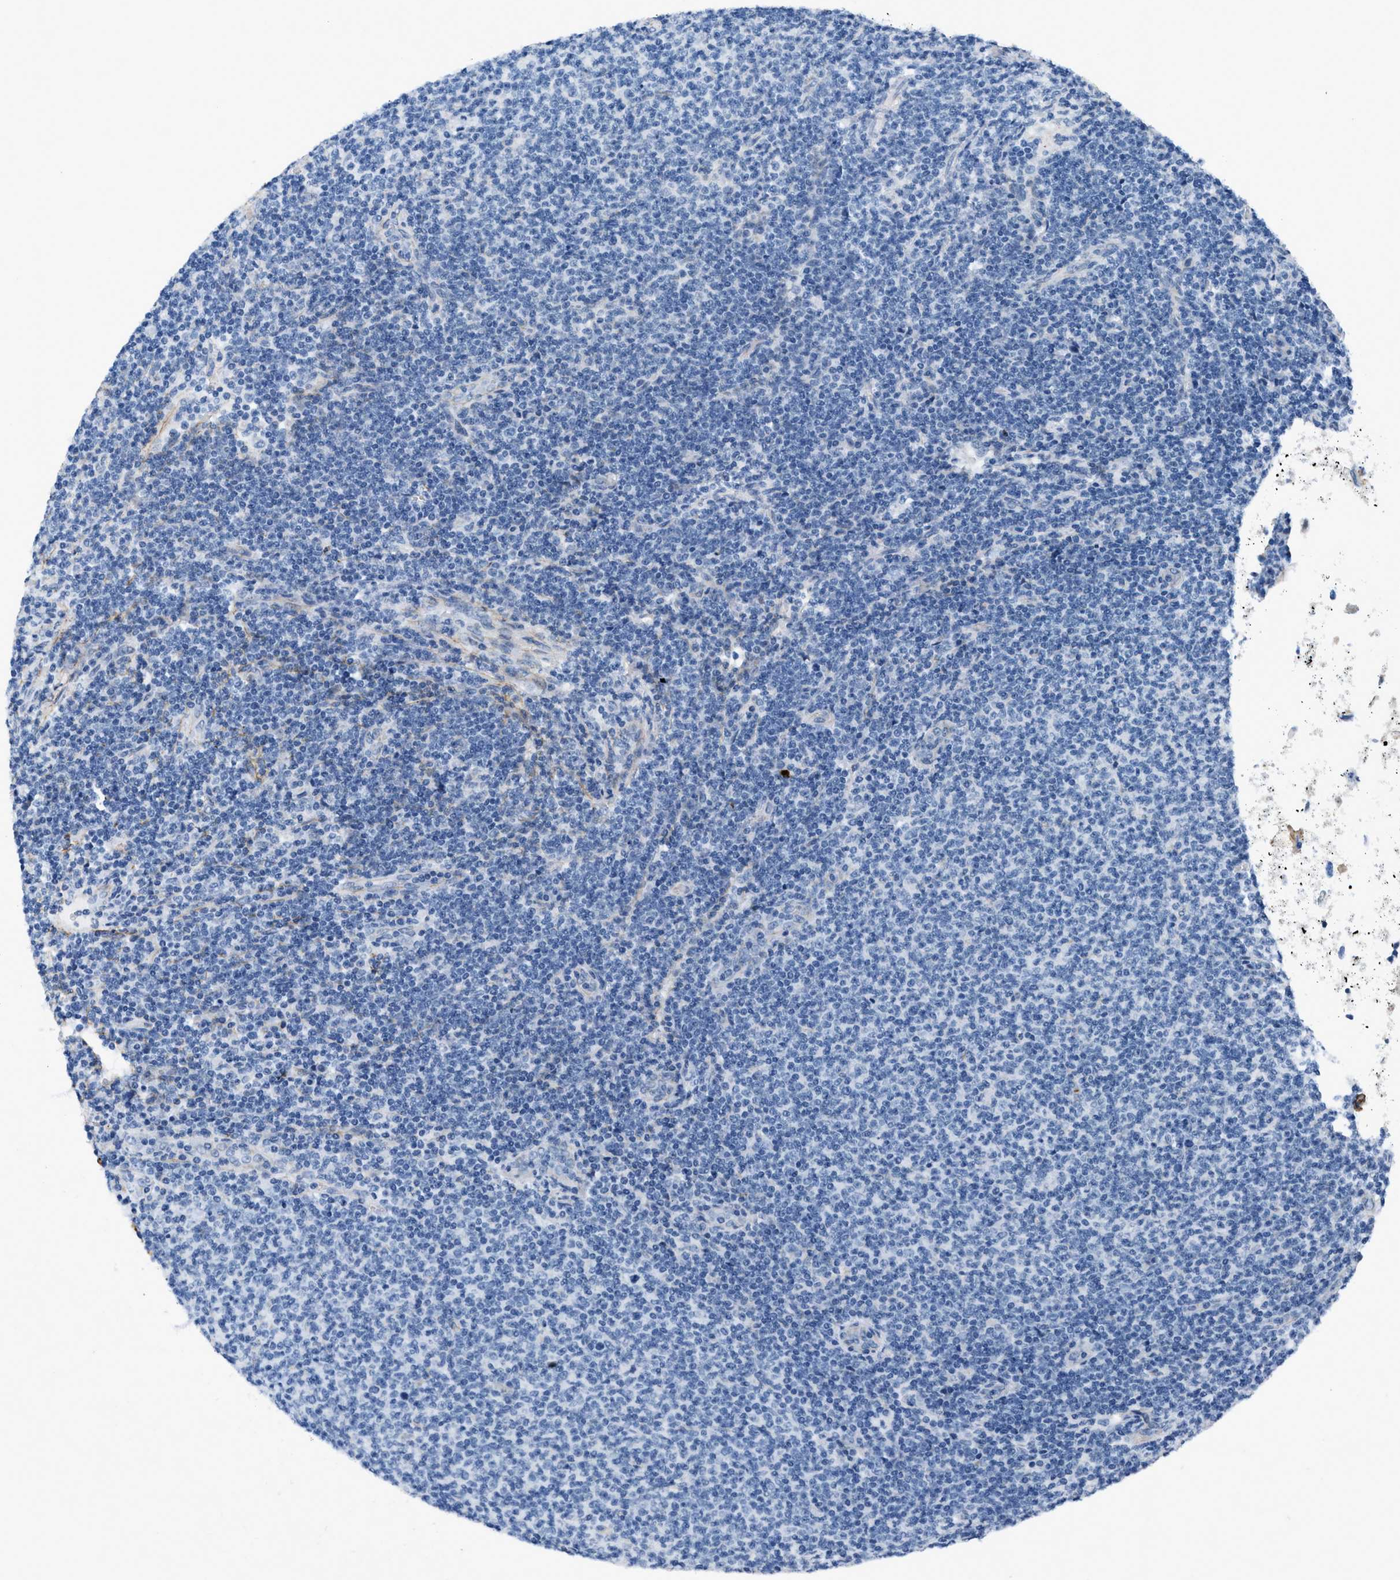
{"staining": {"intensity": "negative", "quantity": "none", "location": "none"}, "tissue": "lymphoma", "cell_type": "Tumor cells", "image_type": "cancer", "snomed": [{"axis": "morphology", "description": "Malignant lymphoma, non-Hodgkin's type, Low grade"}, {"axis": "topography", "description": "Lymph node"}], "caption": "Tumor cells are negative for protein expression in human malignant lymphoma, non-Hodgkin's type (low-grade).", "gene": "FBN1", "patient": {"sex": "male", "age": 66}}